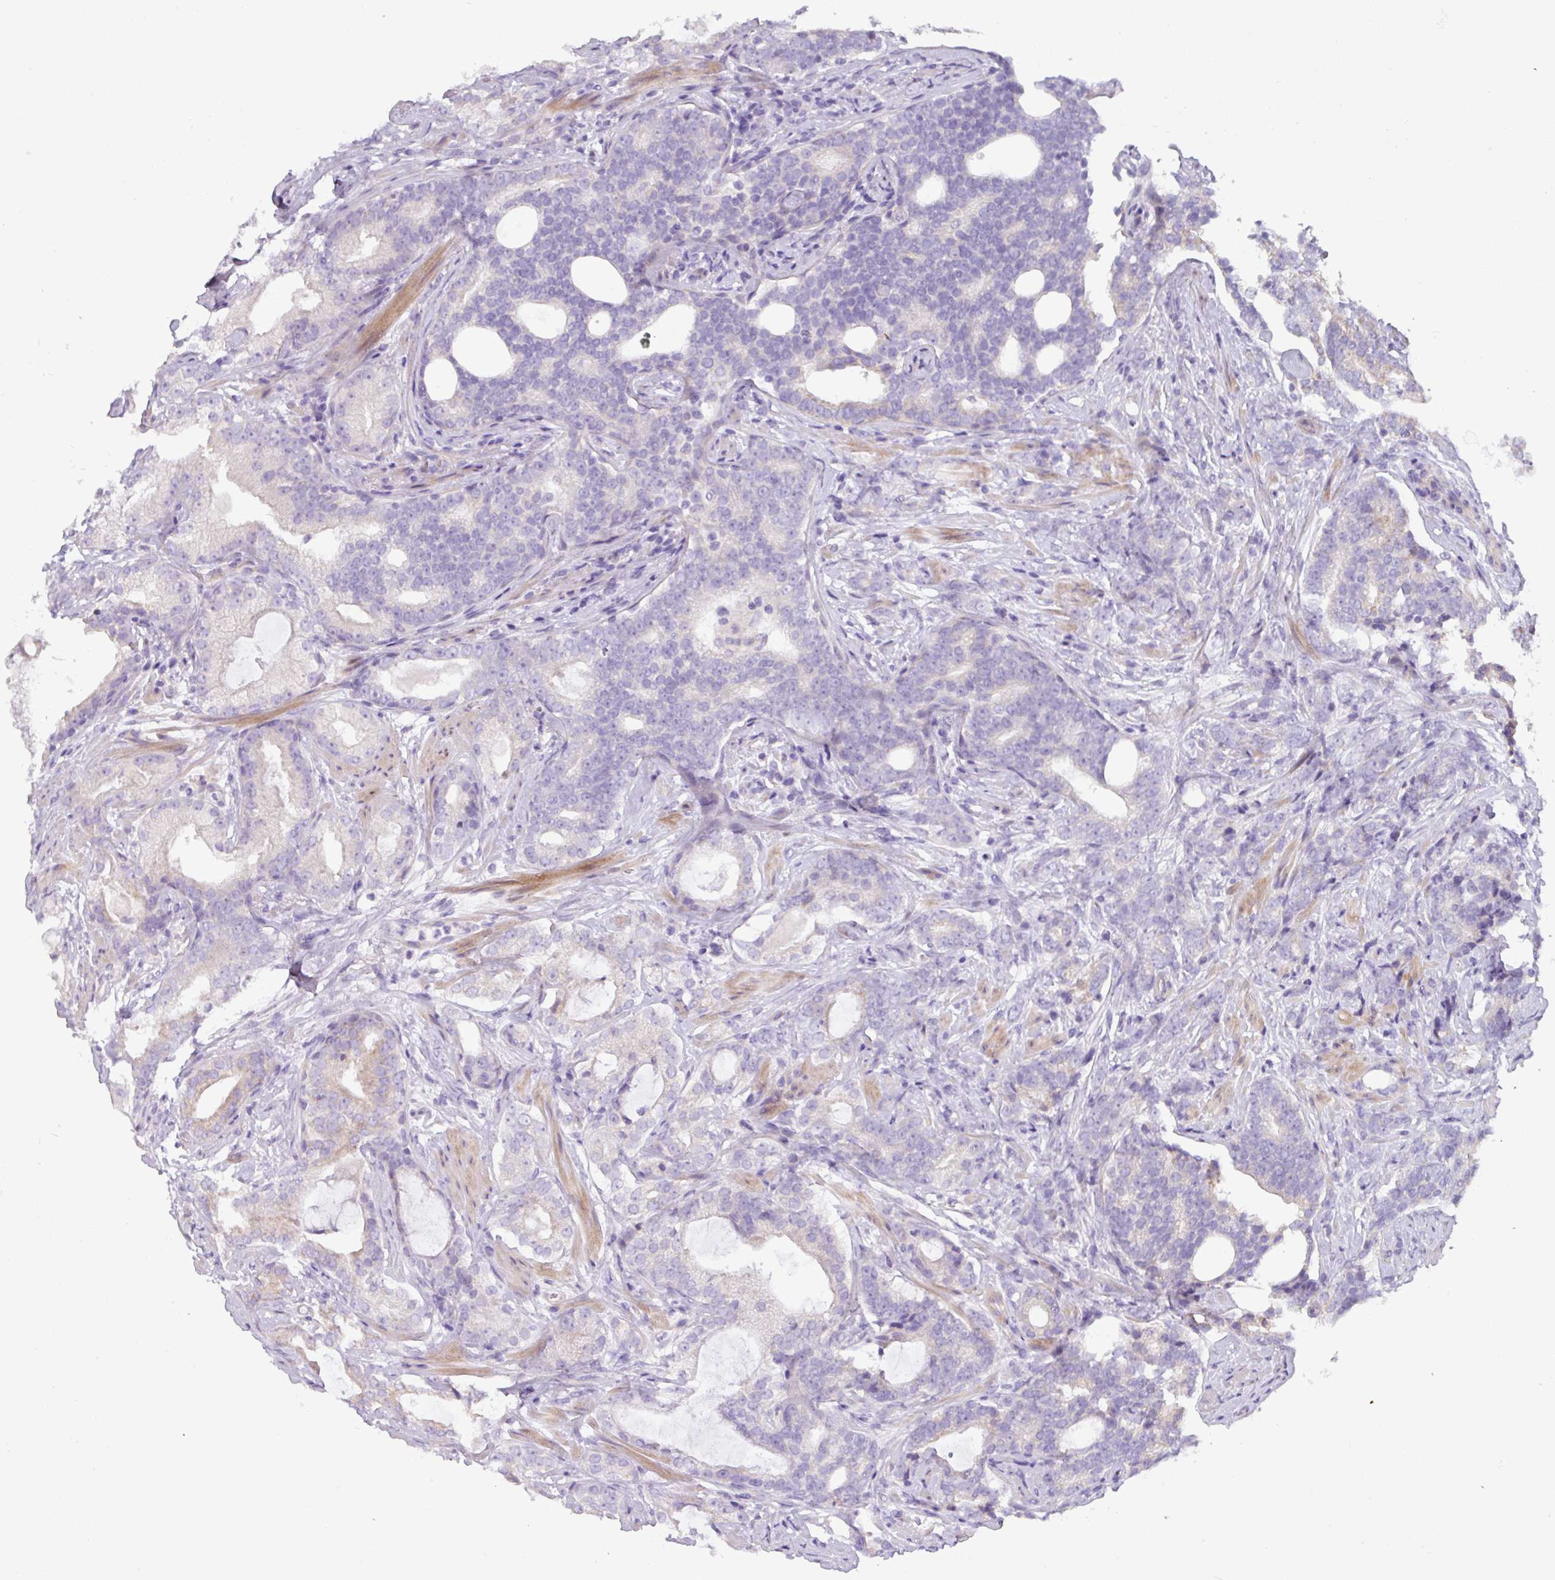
{"staining": {"intensity": "negative", "quantity": "none", "location": "none"}, "tissue": "prostate cancer", "cell_type": "Tumor cells", "image_type": "cancer", "snomed": [{"axis": "morphology", "description": "Adenocarcinoma, High grade"}, {"axis": "topography", "description": "Prostate"}], "caption": "Tumor cells show no significant positivity in prostate adenocarcinoma (high-grade).", "gene": "RGS16", "patient": {"sex": "male", "age": 64}}